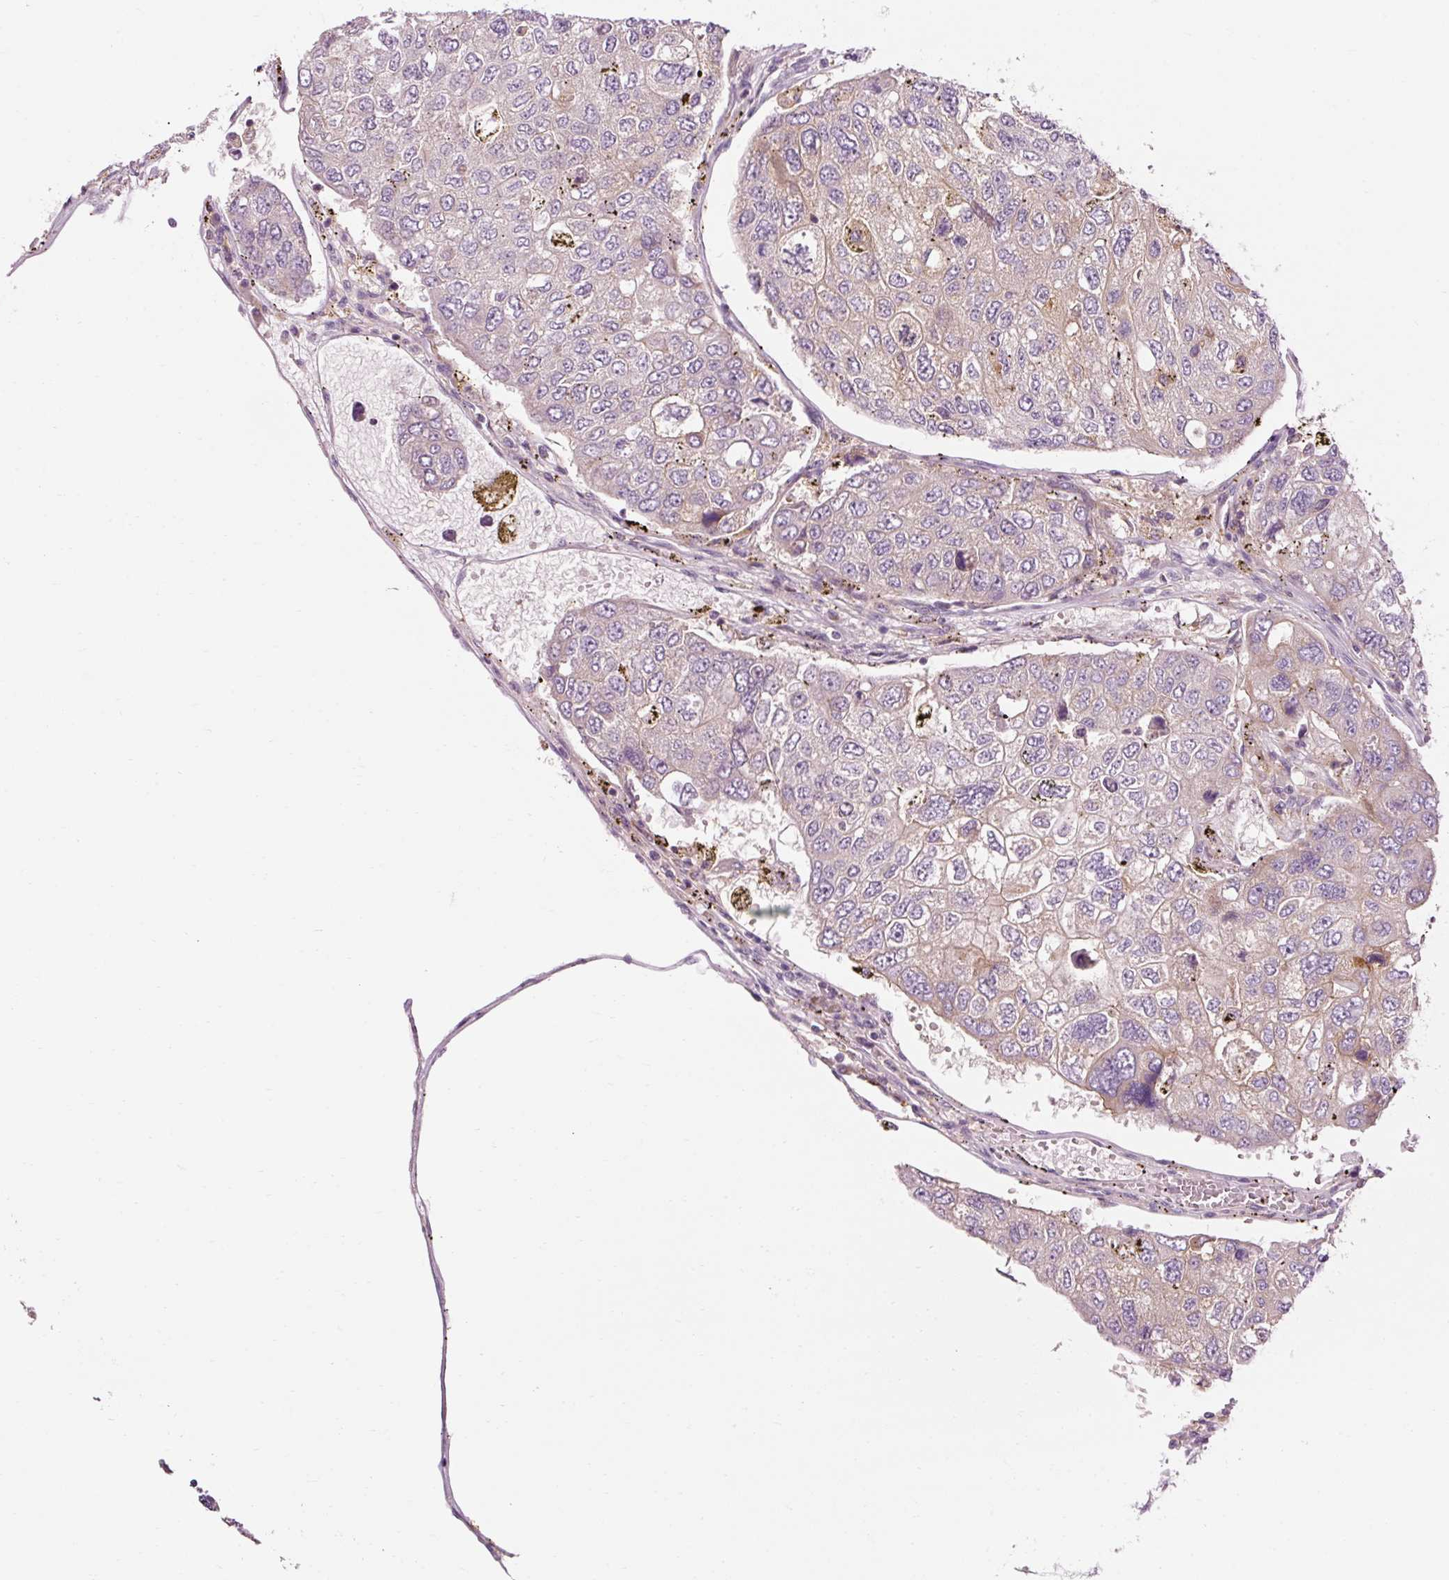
{"staining": {"intensity": "negative", "quantity": "none", "location": "none"}, "tissue": "urothelial cancer", "cell_type": "Tumor cells", "image_type": "cancer", "snomed": [{"axis": "morphology", "description": "Urothelial carcinoma, High grade"}, {"axis": "topography", "description": "Lymph node"}, {"axis": "topography", "description": "Urinary bladder"}], "caption": "Urothelial cancer was stained to show a protein in brown. There is no significant positivity in tumor cells. (Immunohistochemistry, brightfield microscopy, high magnification).", "gene": "NAPA", "patient": {"sex": "male", "age": 51}}